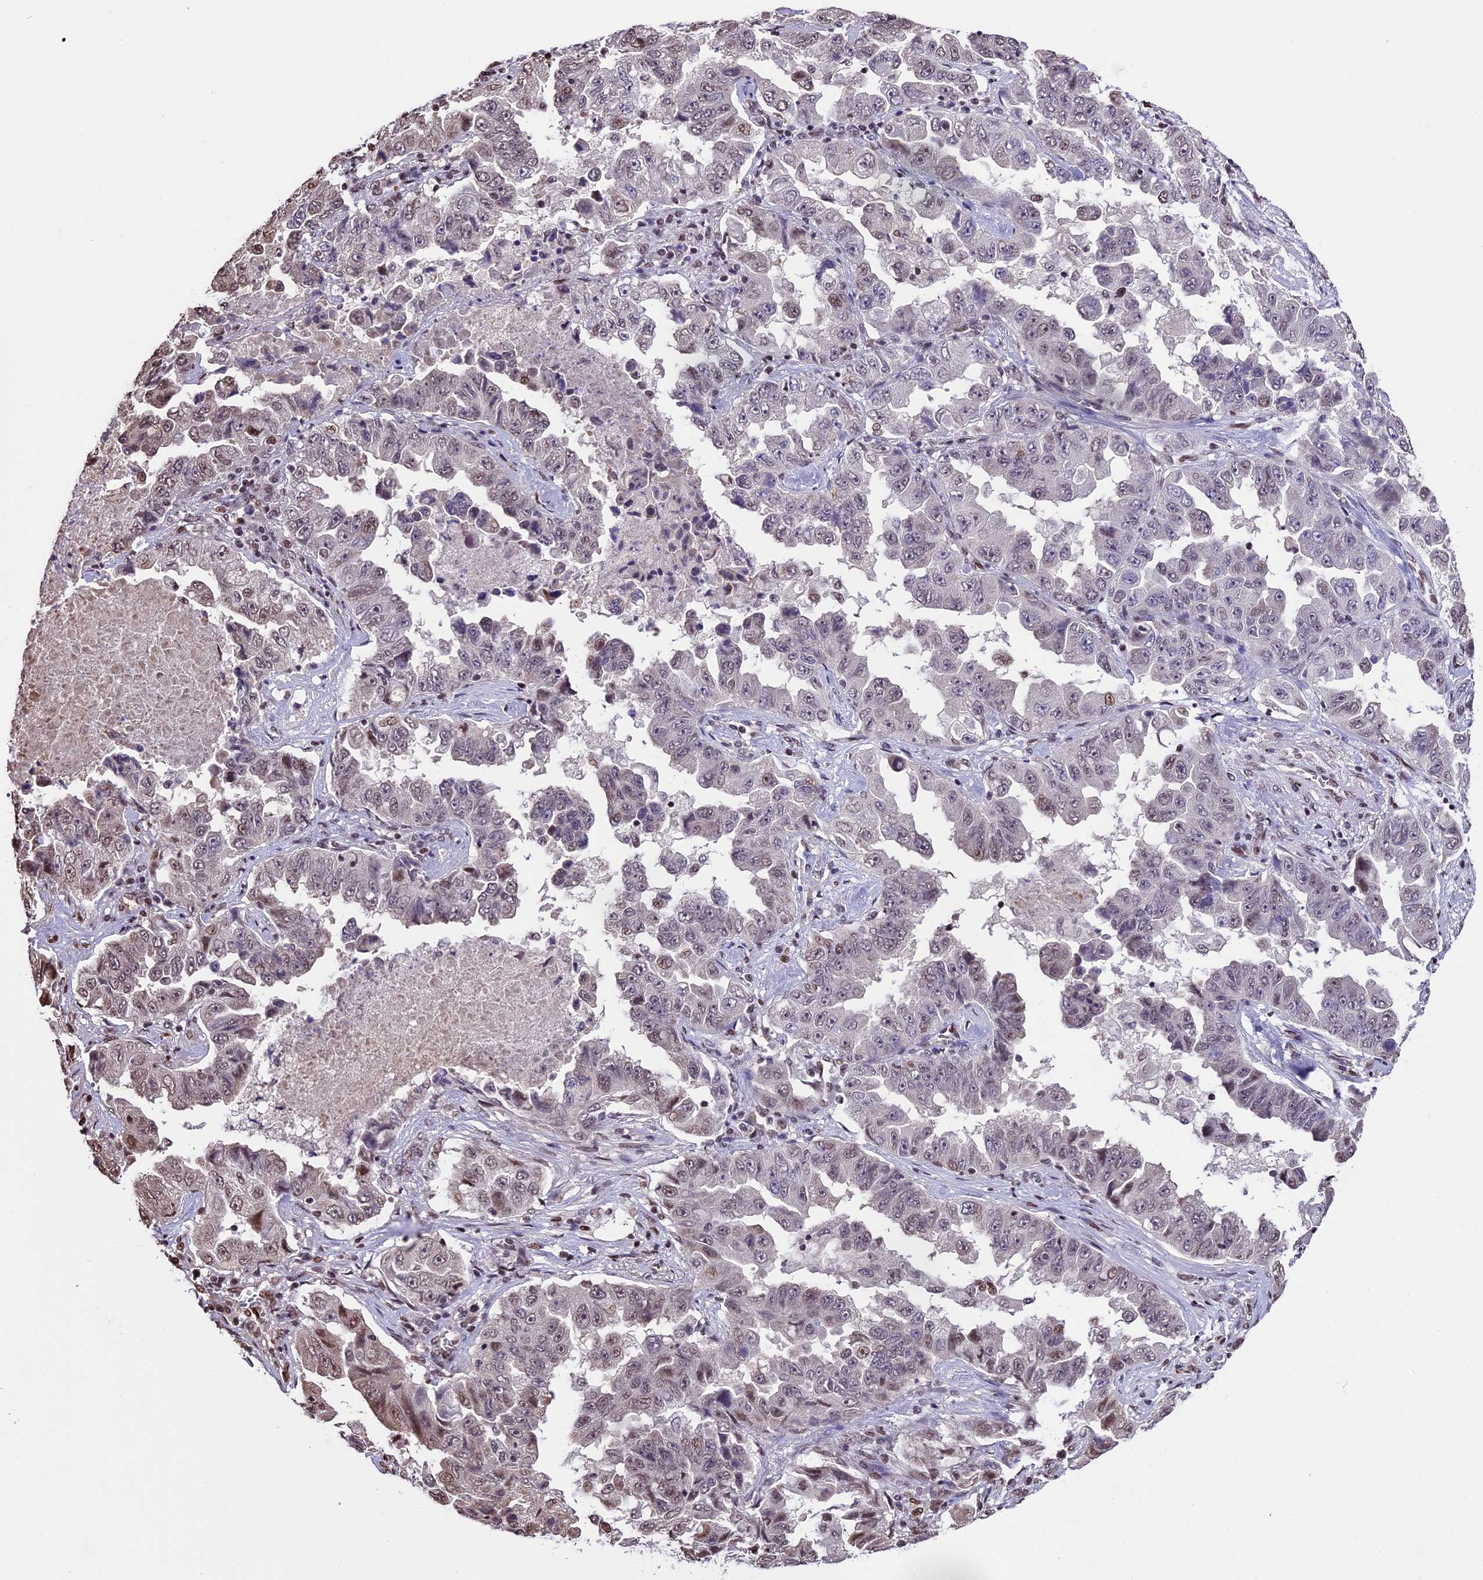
{"staining": {"intensity": "weak", "quantity": "<25%", "location": "nuclear"}, "tissue": "lung cancer", "cell_type": "Tumor cells", "image_type": "cancer", "snomed": [{"axis": "morphology", "description": "Adenocarcinoma, NOS"}, {"axis": "topography", "description": "Lung"}], "caption": "The micrograph reveals no staining of tumor cells in lung cancer (adenocarcinoma).", "gene": "POLR3E", "patient": {"sex": "female", "age": 51}}